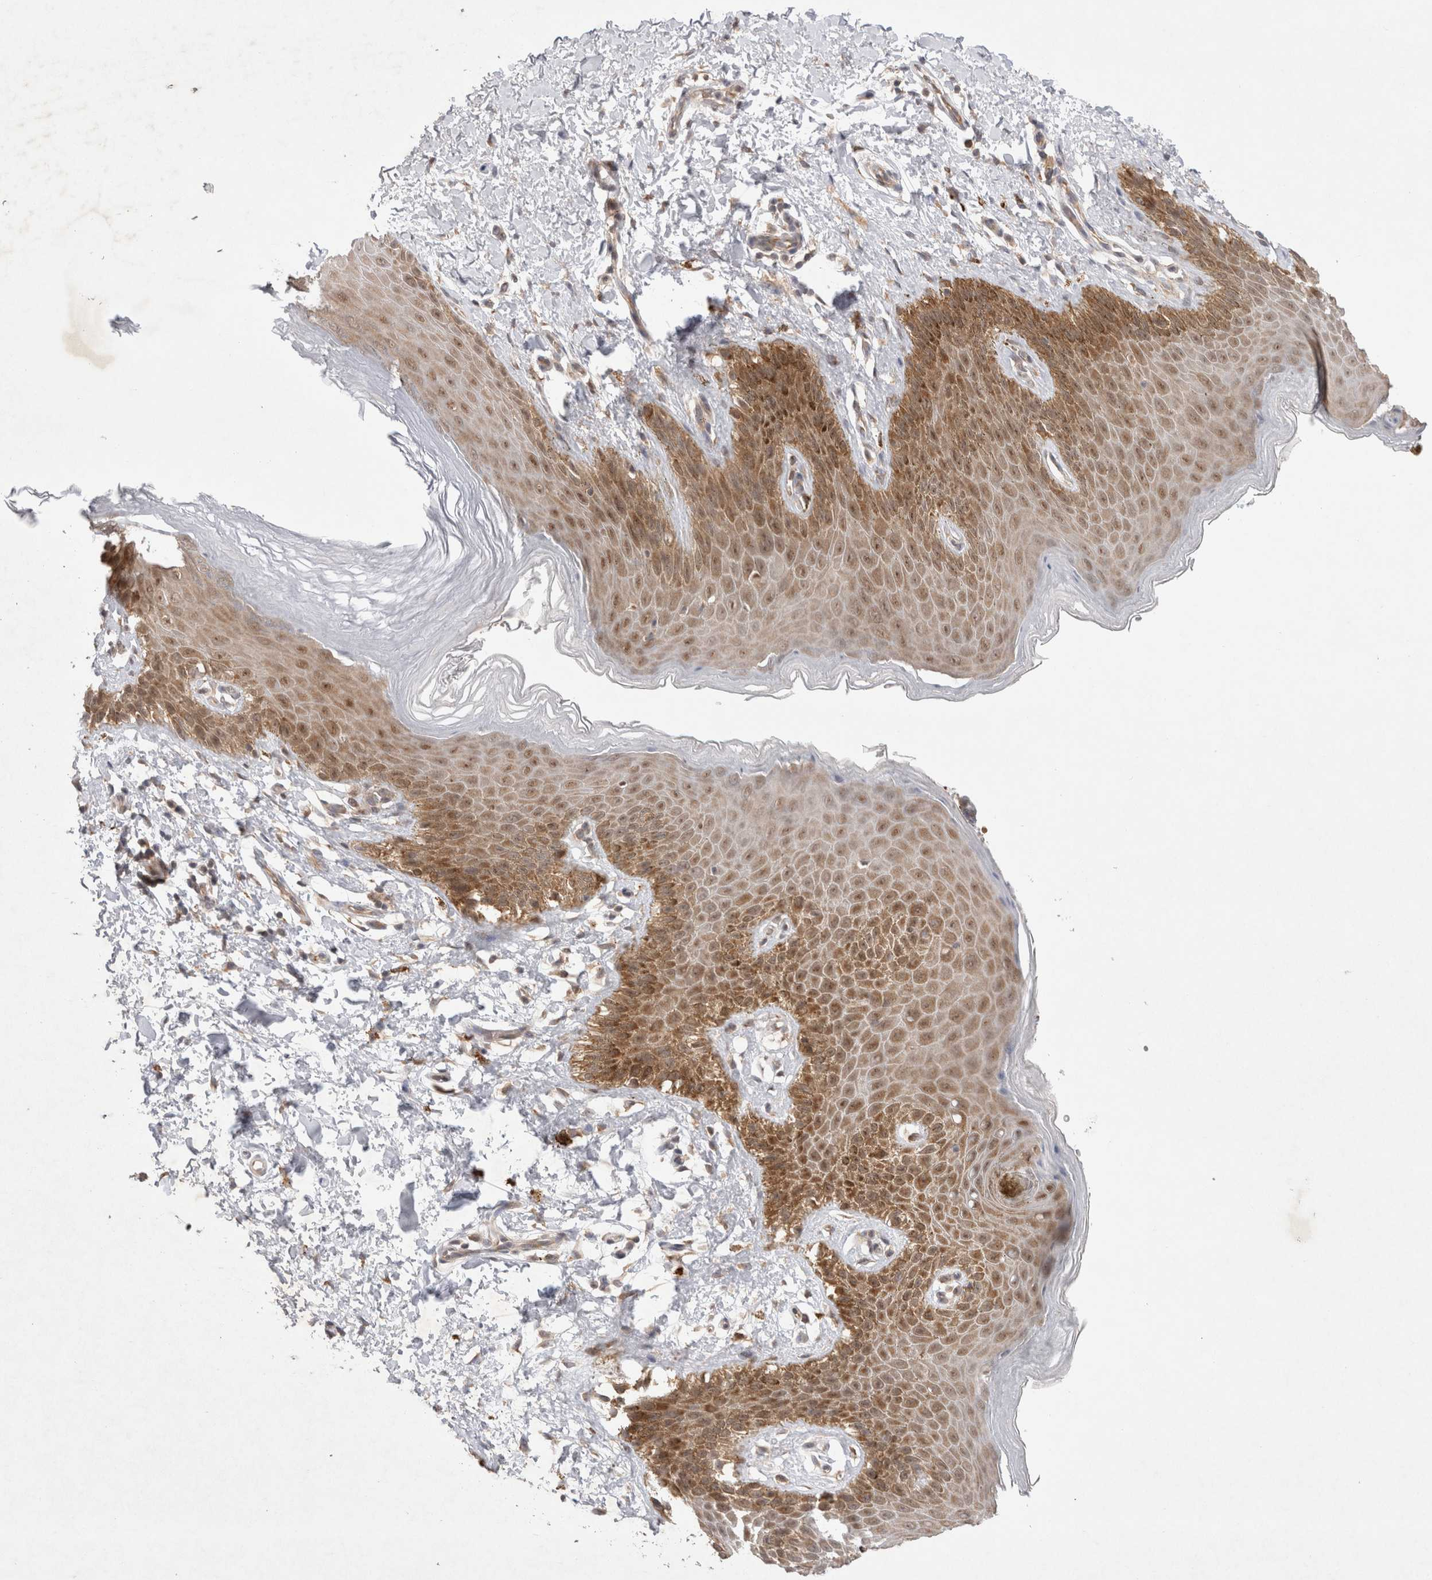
{"staining": {"intensity": "moderate", "quantity": ">75%", "location": "cytoplasmic/membranous,nuclear"}, "tissue": "skin", "cell_type": "Epidermal cells", "image_type": "normal", "snomed": [{"axis": "morphology", "description": "Normal tissue, NOS"}, {"axis": "topography", "description": "Anal"}, {"axis": "topography", "description": "Peripheral nerve tissue"}], "caption": "Moderate cytoplasmic/membranous,nuclear staining for a protein is identified in approximately >75% of epidermal cells of normal skin using immunohistochemistry (IHC).", "gene": "EIF3E", "patient": {"sex": "male", "age": 44}}